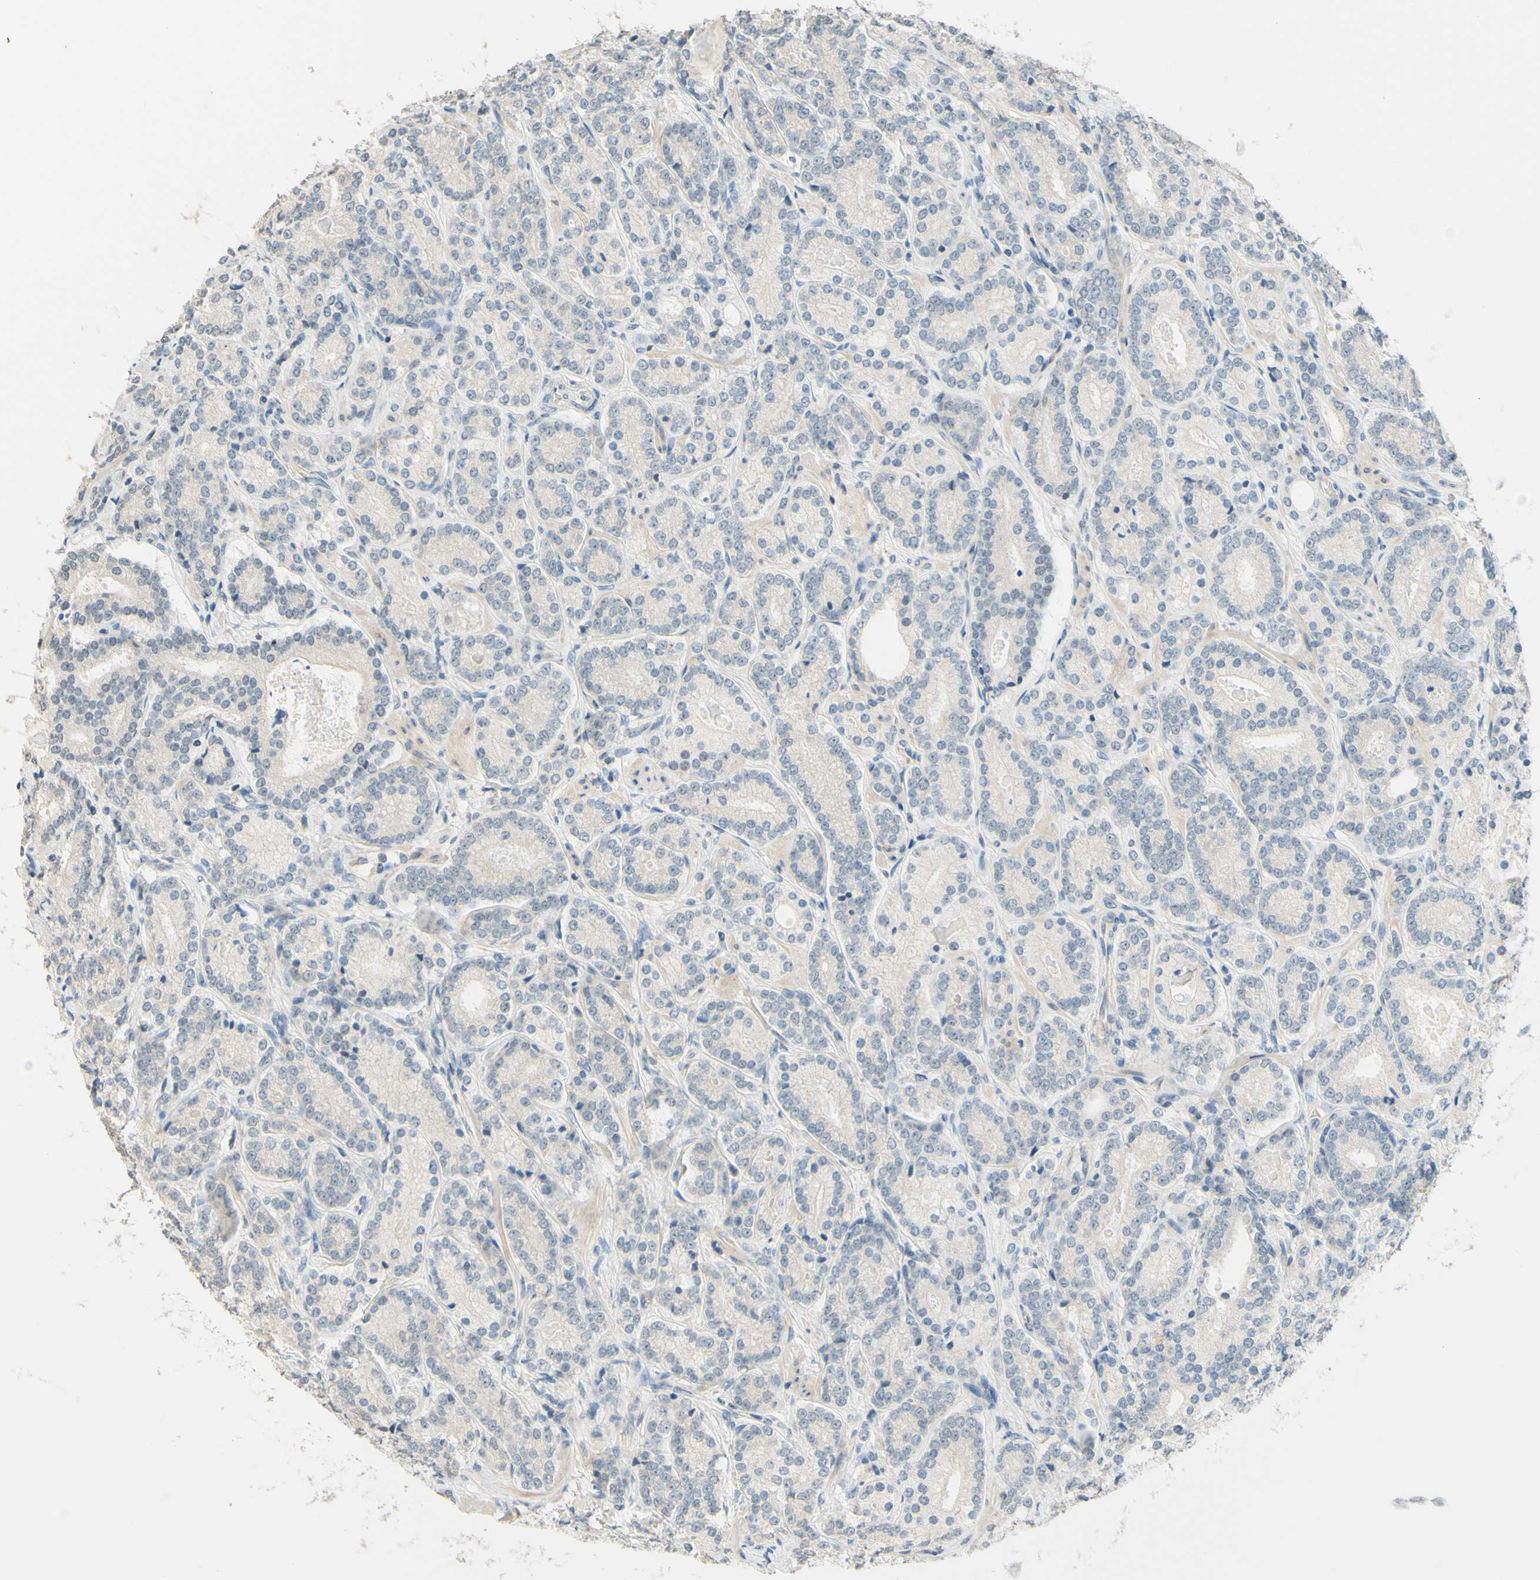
{"staining": {"intensity": "negative", "quantity": "none", "location": "none"}, "tissue": "prostate cancer", "cell_type": "Tumor cells", "image_type": "cancer", "snomed": [{"axis": "morphology", "description": "Adenocarcinoma, High grade"}, {"axis": "topography", "description": "Prostate"}], "caption": "Prostate high-grade adenocarcinoma was stained to show a protein in brown. There is no significant positivity in tumor cells.", "gene": "MAG", "patient": {"sex": "male", "age": 61}}